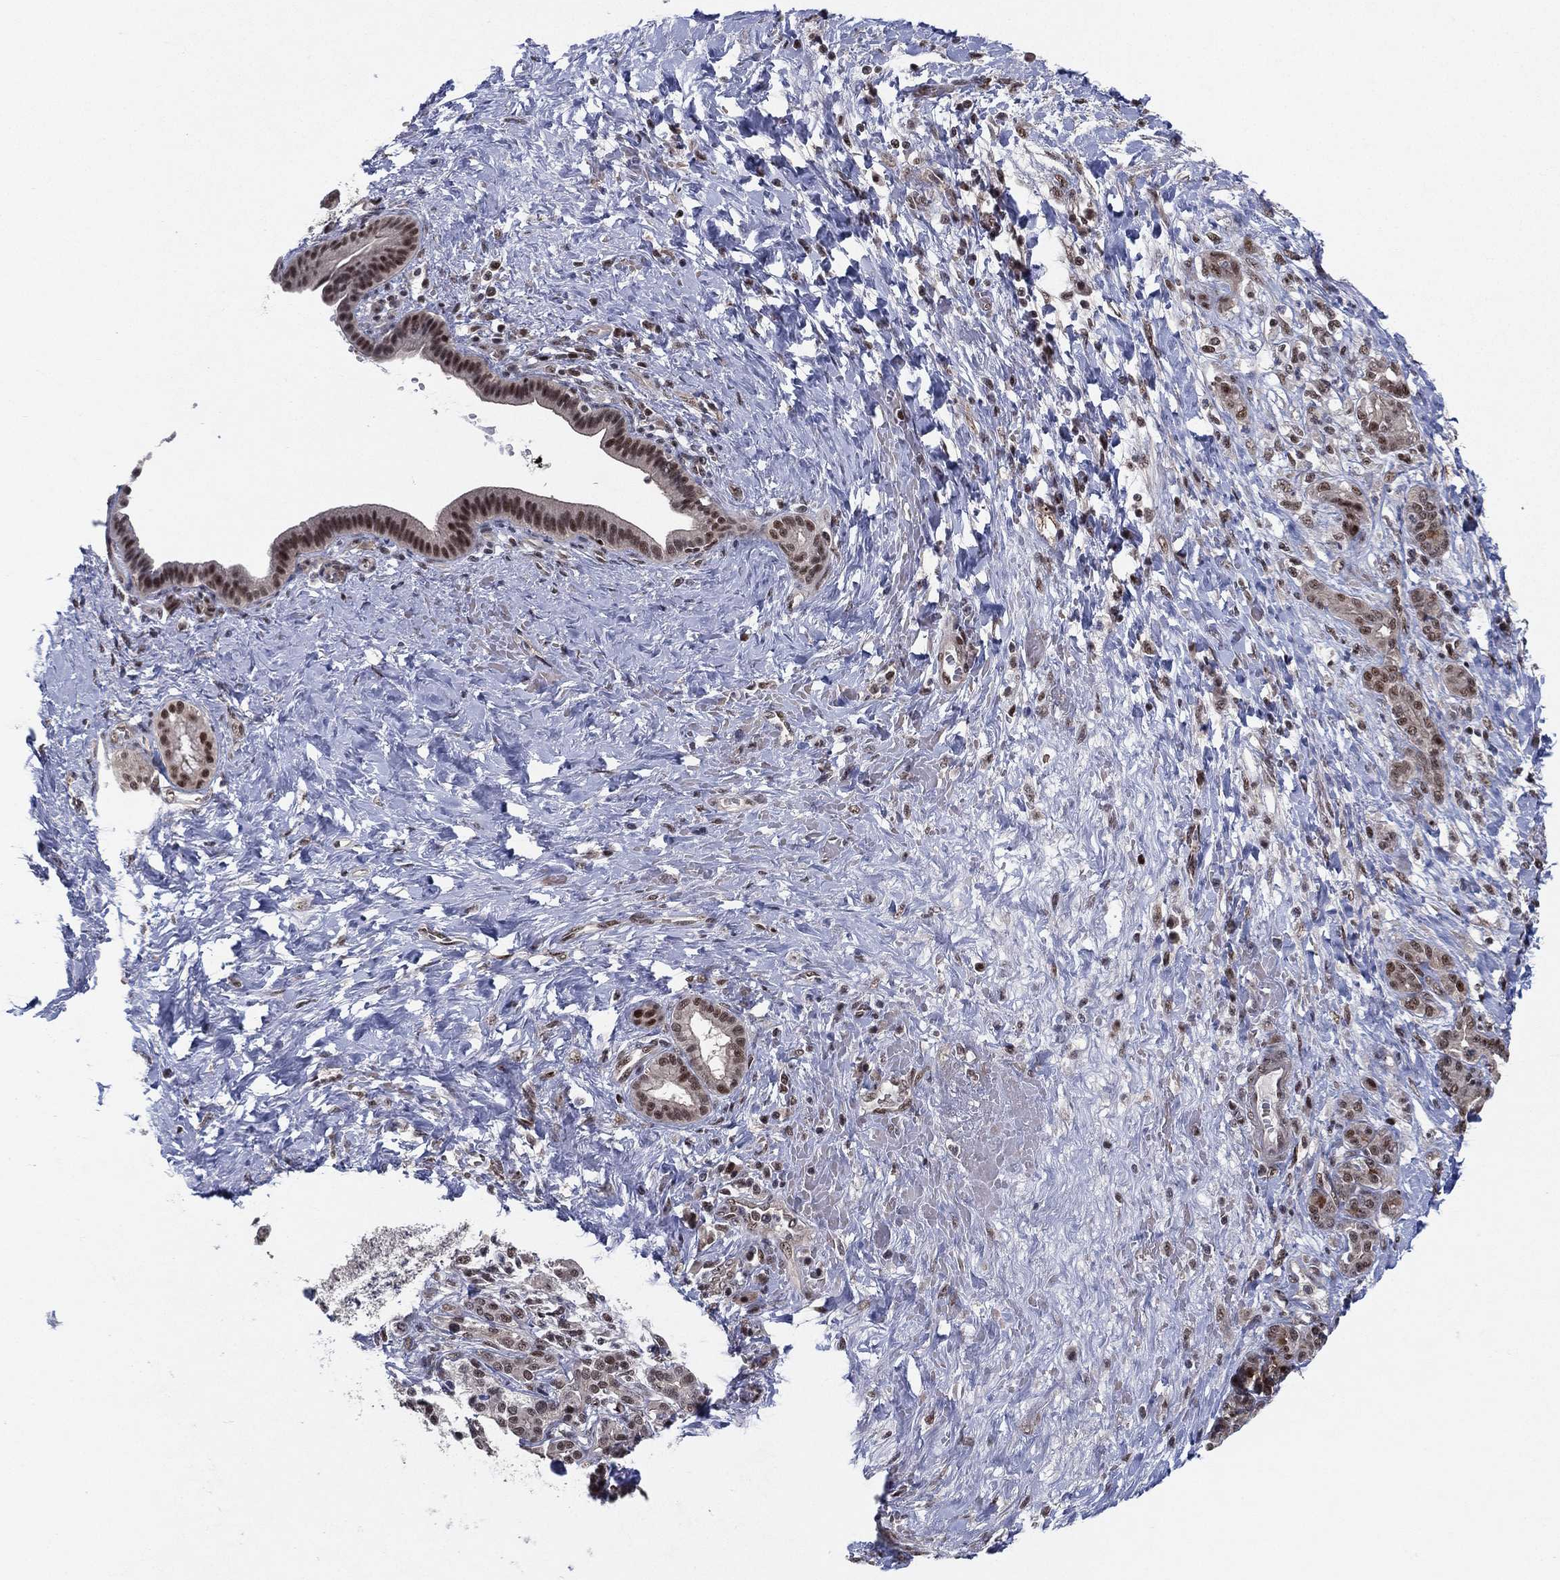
{"staining": {"intensity": "moderate", "quantity": ">75%", "location": "nuclear"}, "tissue": "pancreatic cancer", "cell_type": "Tumor cells", "image_type": "cancer", "snomed": [{"axis": "morphology", "description": "Adenocarcinoma, NOS"}, {"axis": "topography", "description": "Pancreas"}], "caption": "Protein staining by immunohistochemistry (IHC) shows moderate nuclear positivity in approximately >75% of tumor cells in pancreatic cancer. The staining is performed using DAB brown chromogen to label protein expression. The nuclei are counter-stained blue using hematoxylin.", "gene": "DGCR8", "patient": {"sex": "male", "age": 44}}